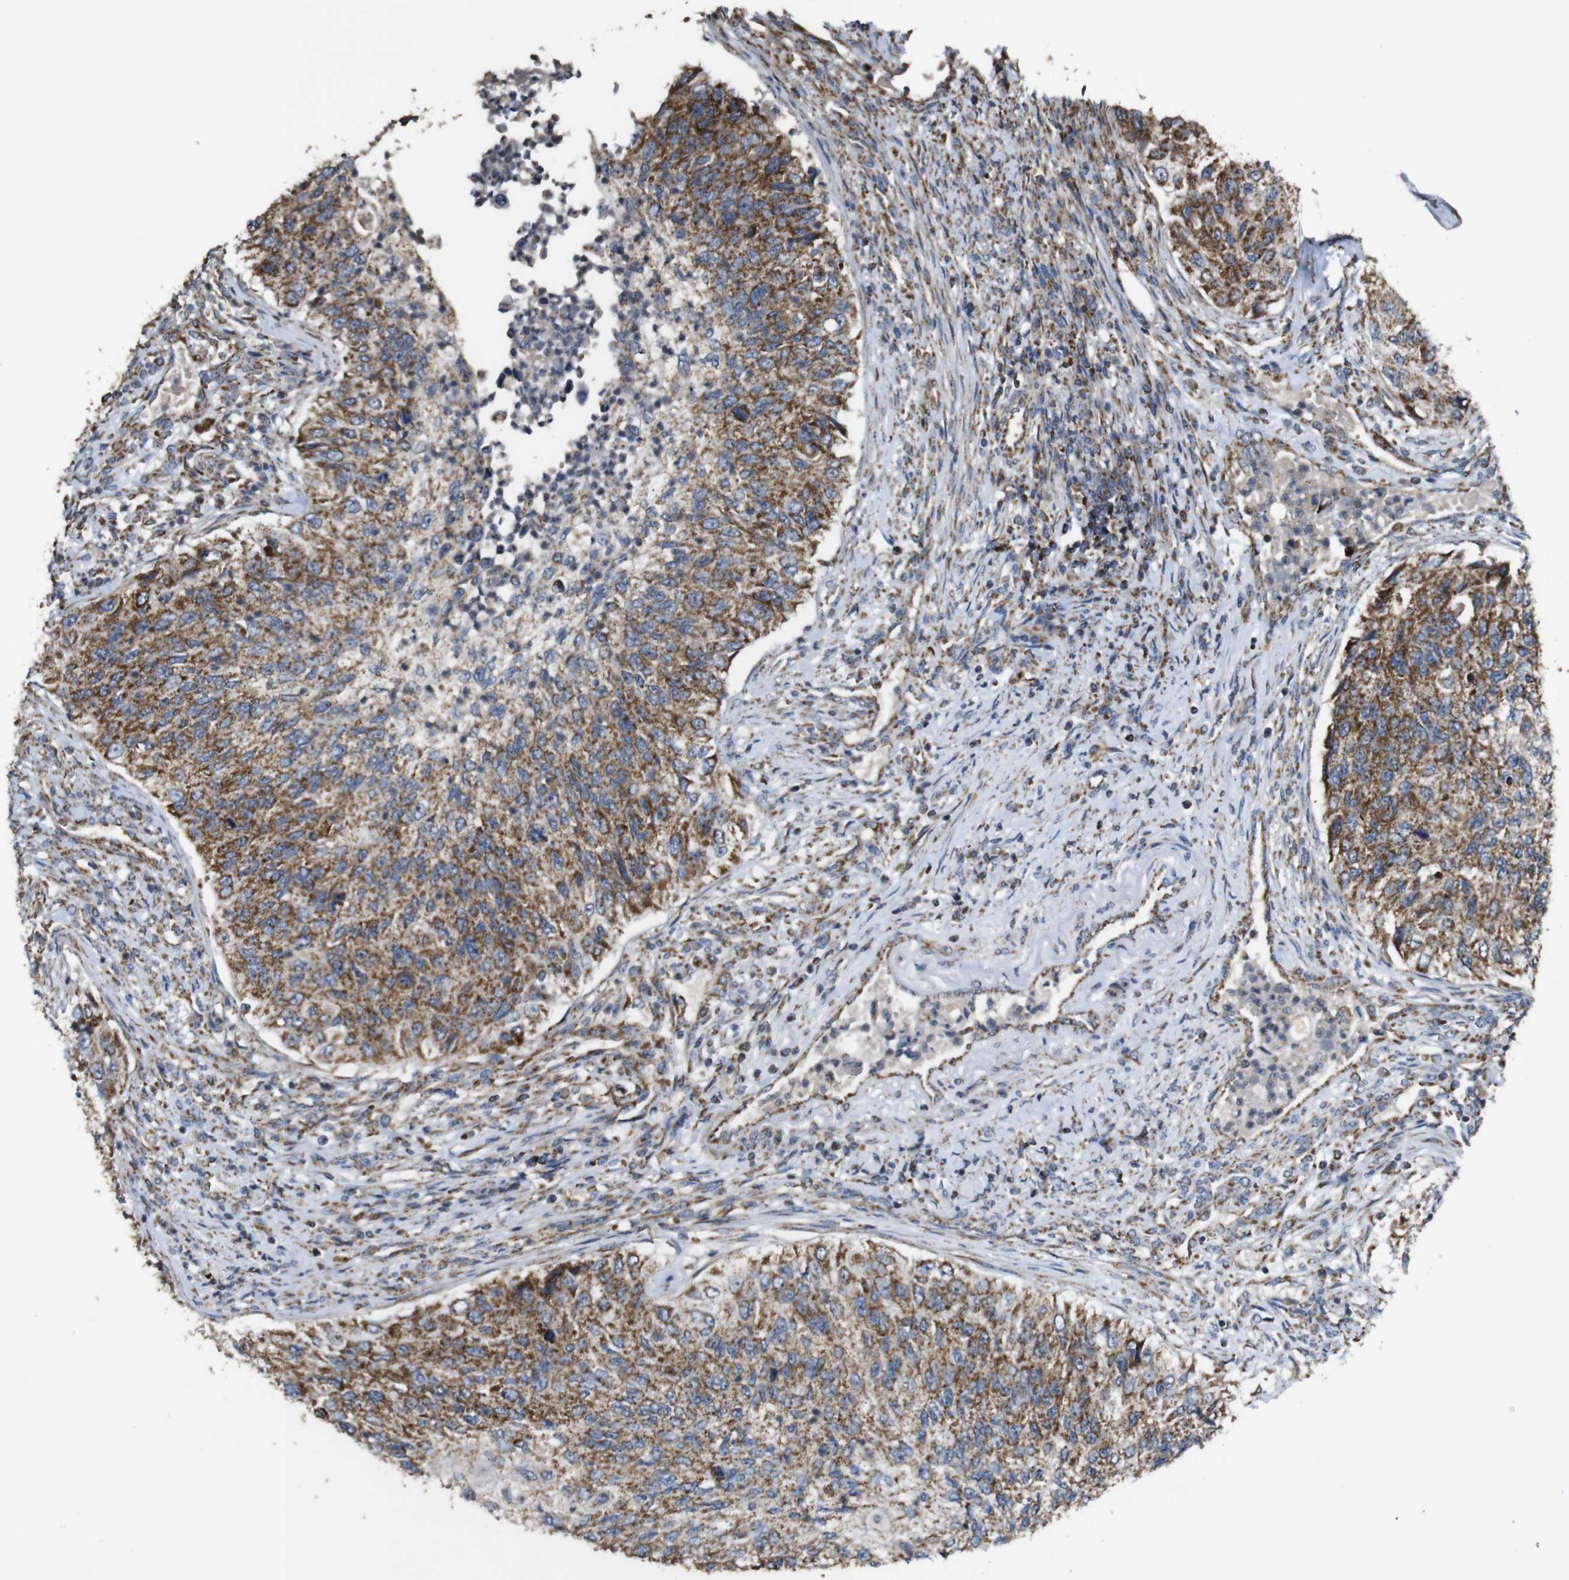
{"staining": {"intensity": "moderate", "quantity": ">75%", "location": "cytoplasmic/membranous"}, "tissue": "urothelial cancer", "cell_type": "Tumor cells", "image_type": "cancer", "snomed": [{"axis": "morphology", "description": "Urothelial carcinoma, High grade"}, {"axis": "topography", "description": "Urinary bladder"}], "caption": "Moderate cytoplasmic/membranous expression for a protein is identified in about >75% of tumor cells of urothelial carcinoma (high-grade) using immunohistochemistry.", "gene": "NR3C2", "patient": {"sex": "female", "age": 60}}